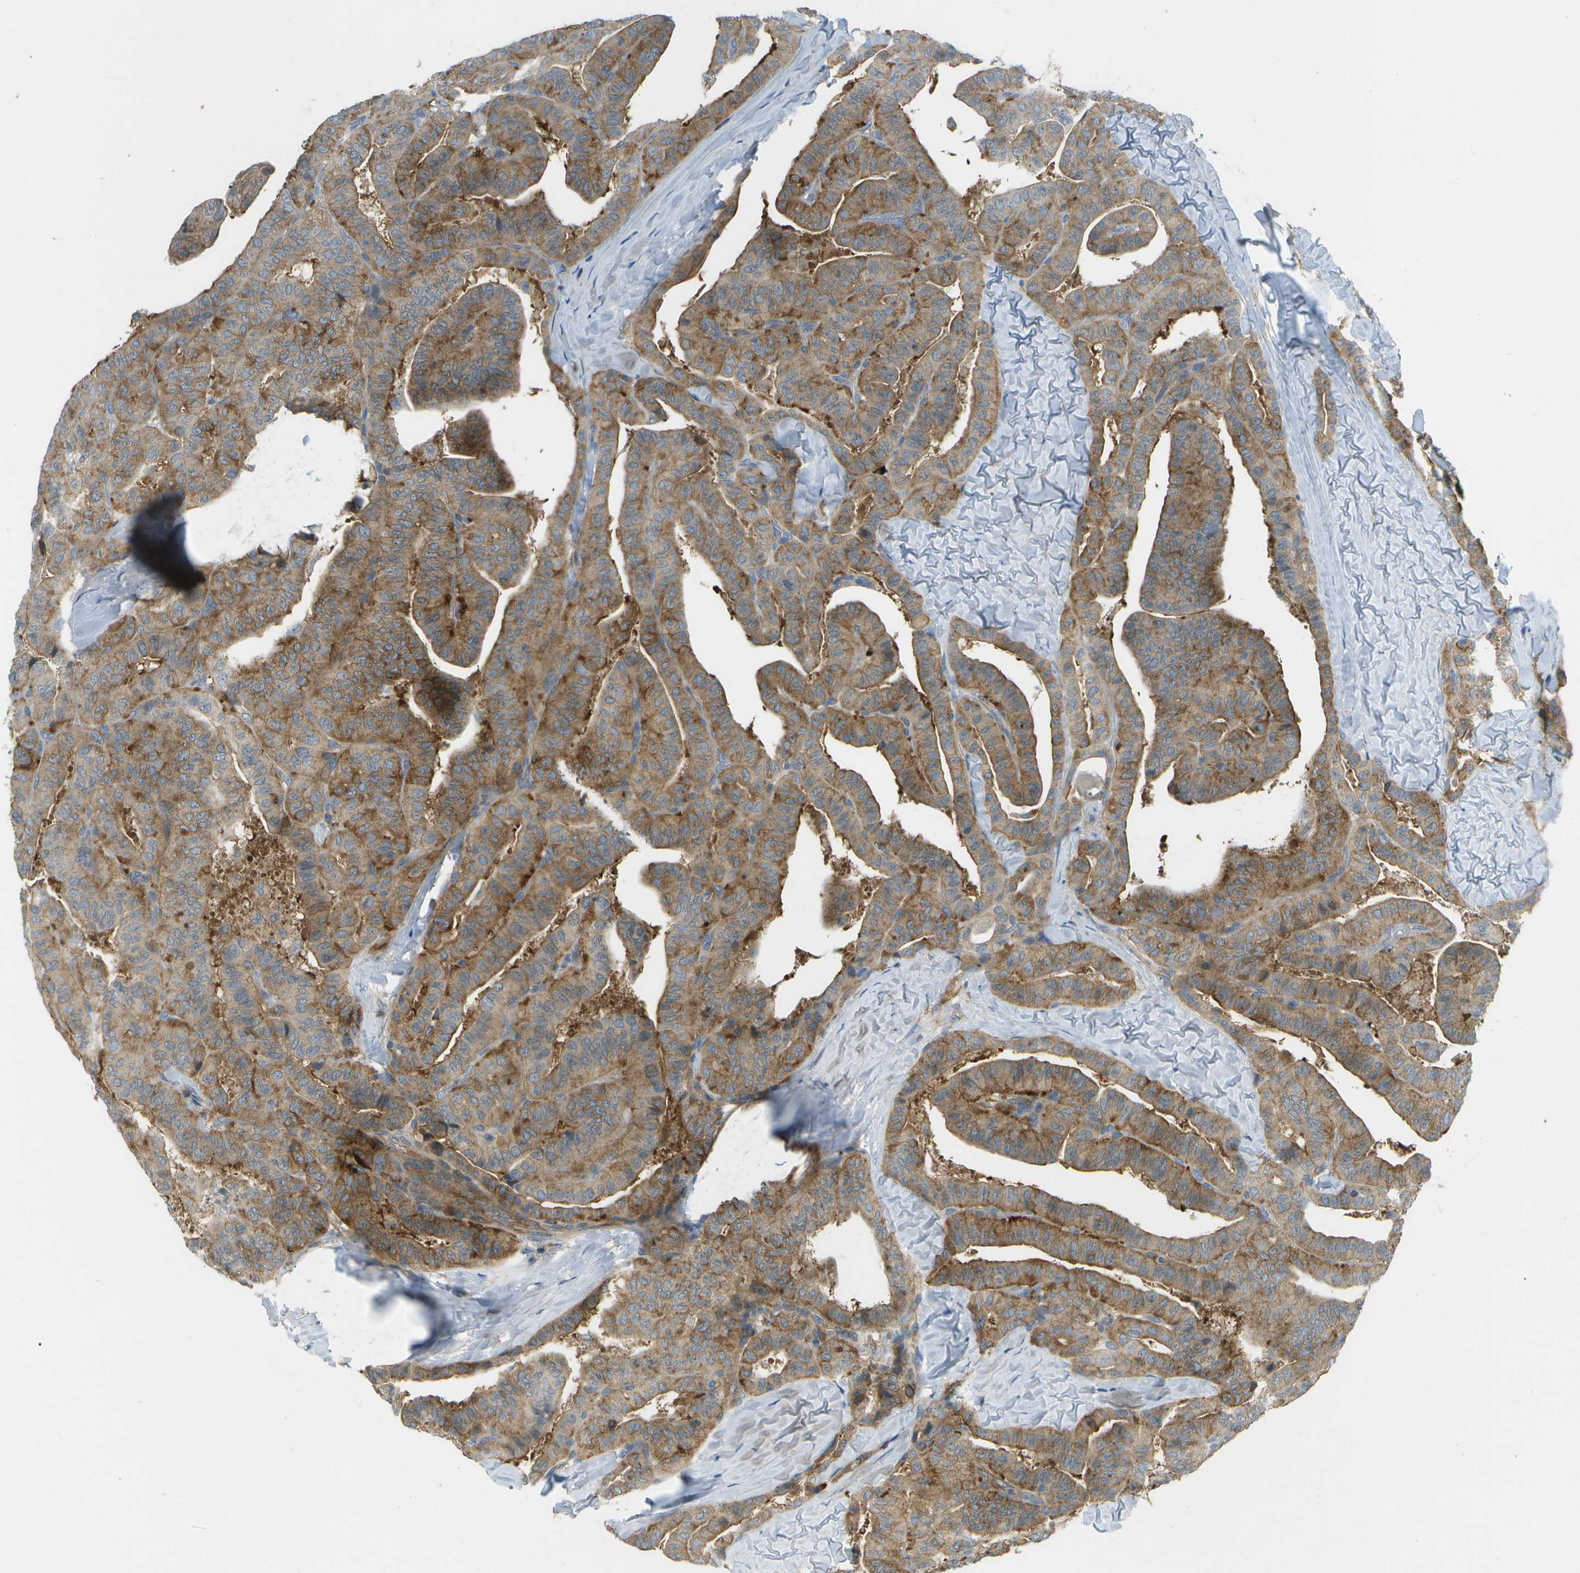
{"staining": {"intensity": "moderate", "quantity": ">75%", "location": "cytoplasmic/membranous"}, "tissue": "thyroid cancer", "cell_type": "Tumor cells", "image_type": "cancer", "snomed": [{"axis": "morphology", "description": "Papillary adenocarcinoma, NOS"}, {"axis": "topography", "description": "Thyroid gland"}], "caption": "A brown stain labels moderate cytoplasmic/membranous staining of a protein in human thyroid cancer tumor cells. (DAB IHC with brightfield microscopy, high magnification).", "gene": "WNK2", "patient": {"sex": "male", "age": 77}}